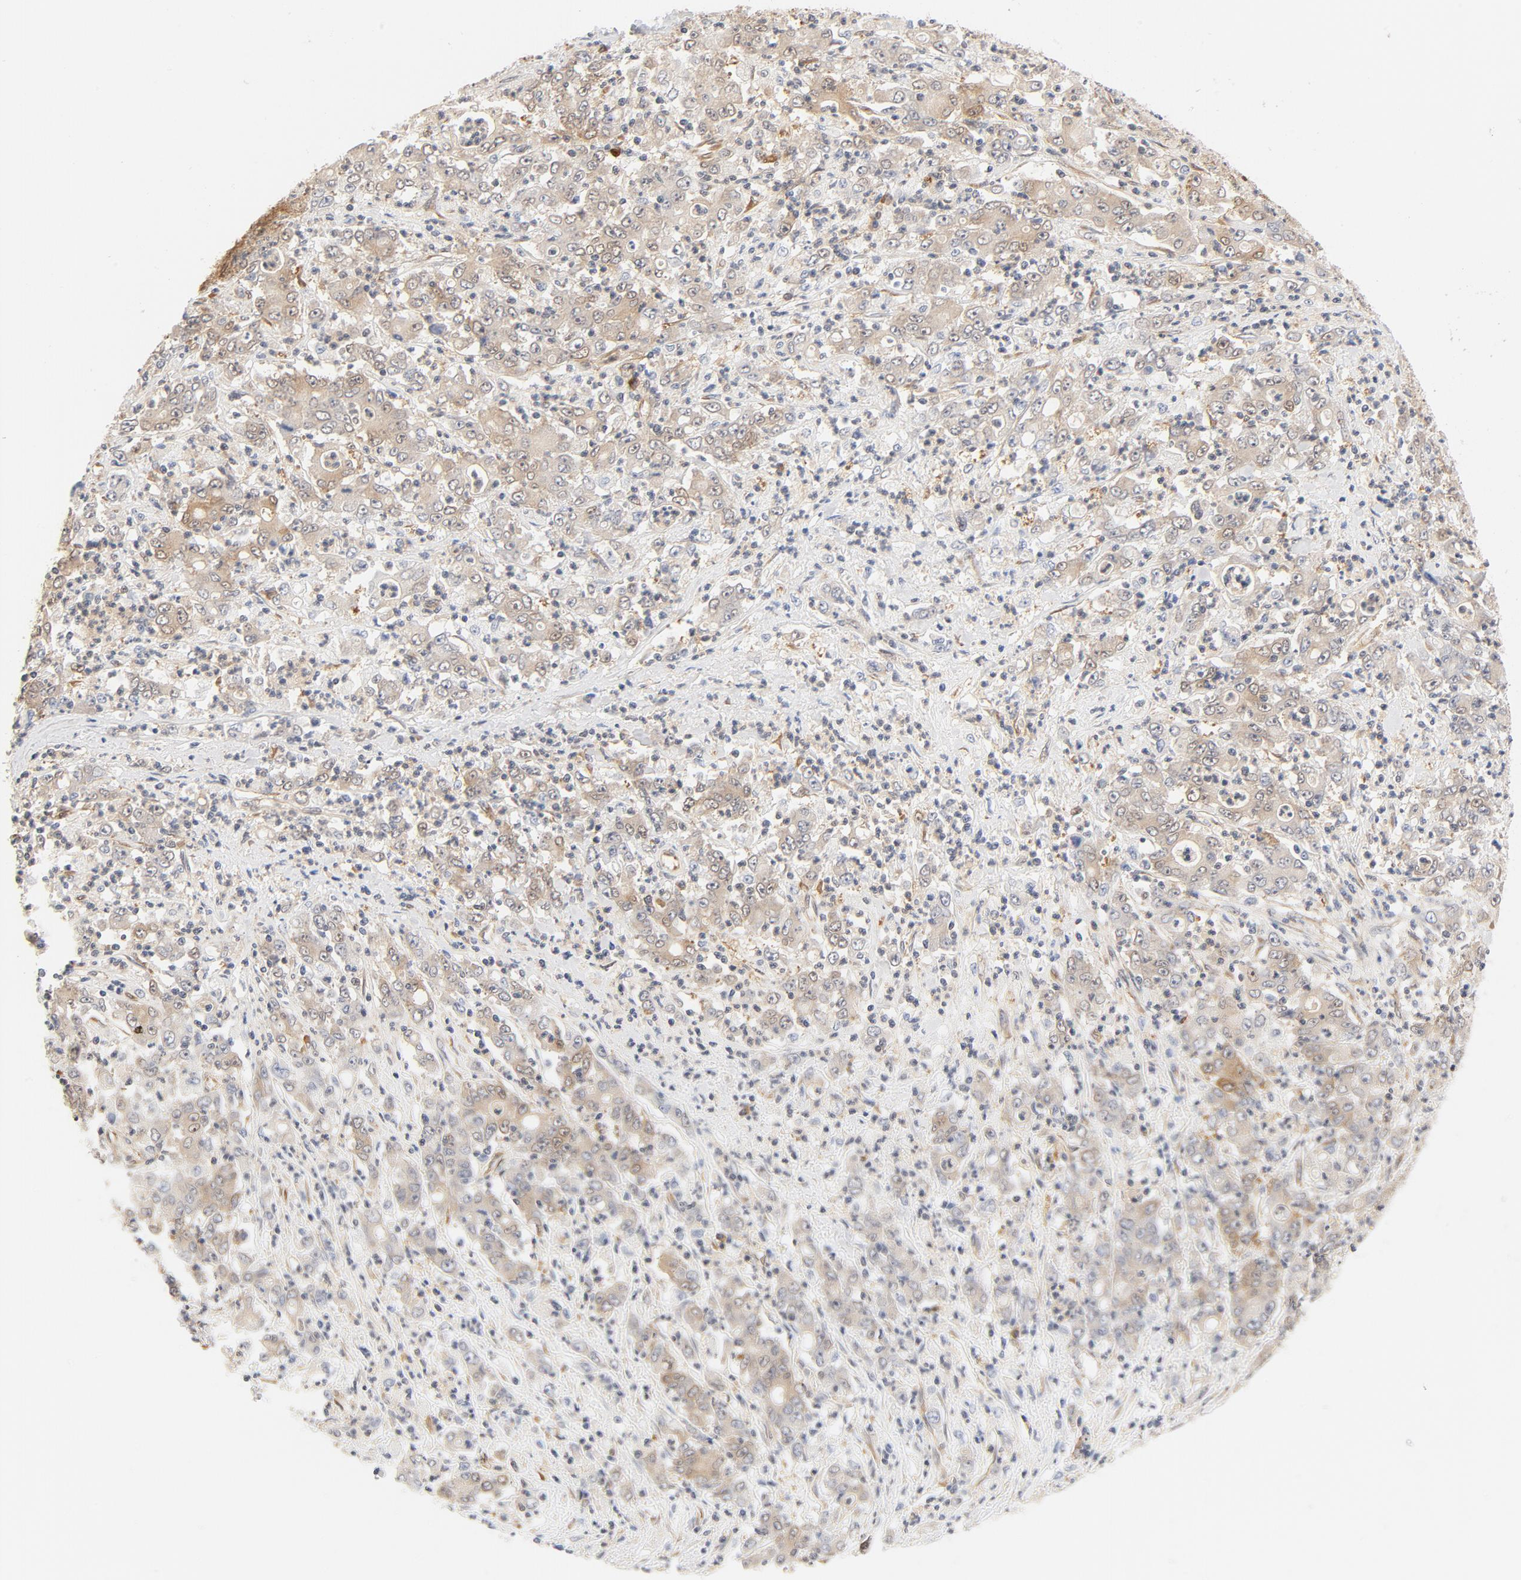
{"staining": {"intensity": "moderate", "quantity": ">75%", "location": "cytoplasmic/membranous,nuclear"}, "tissue": "stomach cancer", "cell_type": "Tumor cells", "image_type": "cancer", "snomed": [{"axis": "morphology", "description": "Adenocarcinoma, NOS"}, {"axis": "topography", "description": "Stomach, lower"}], "caption": "Tumor cells demonstrate moderate cytoplasmic/membranous and nuclear staining in about >75% of cells in stomach adenocarcinoma. Immunohistochemistry stains the protein of interest in brown and the nuclei are stained blue.", "gene": "EIF4E", "patient": {"sex": "female", "age": 71}}